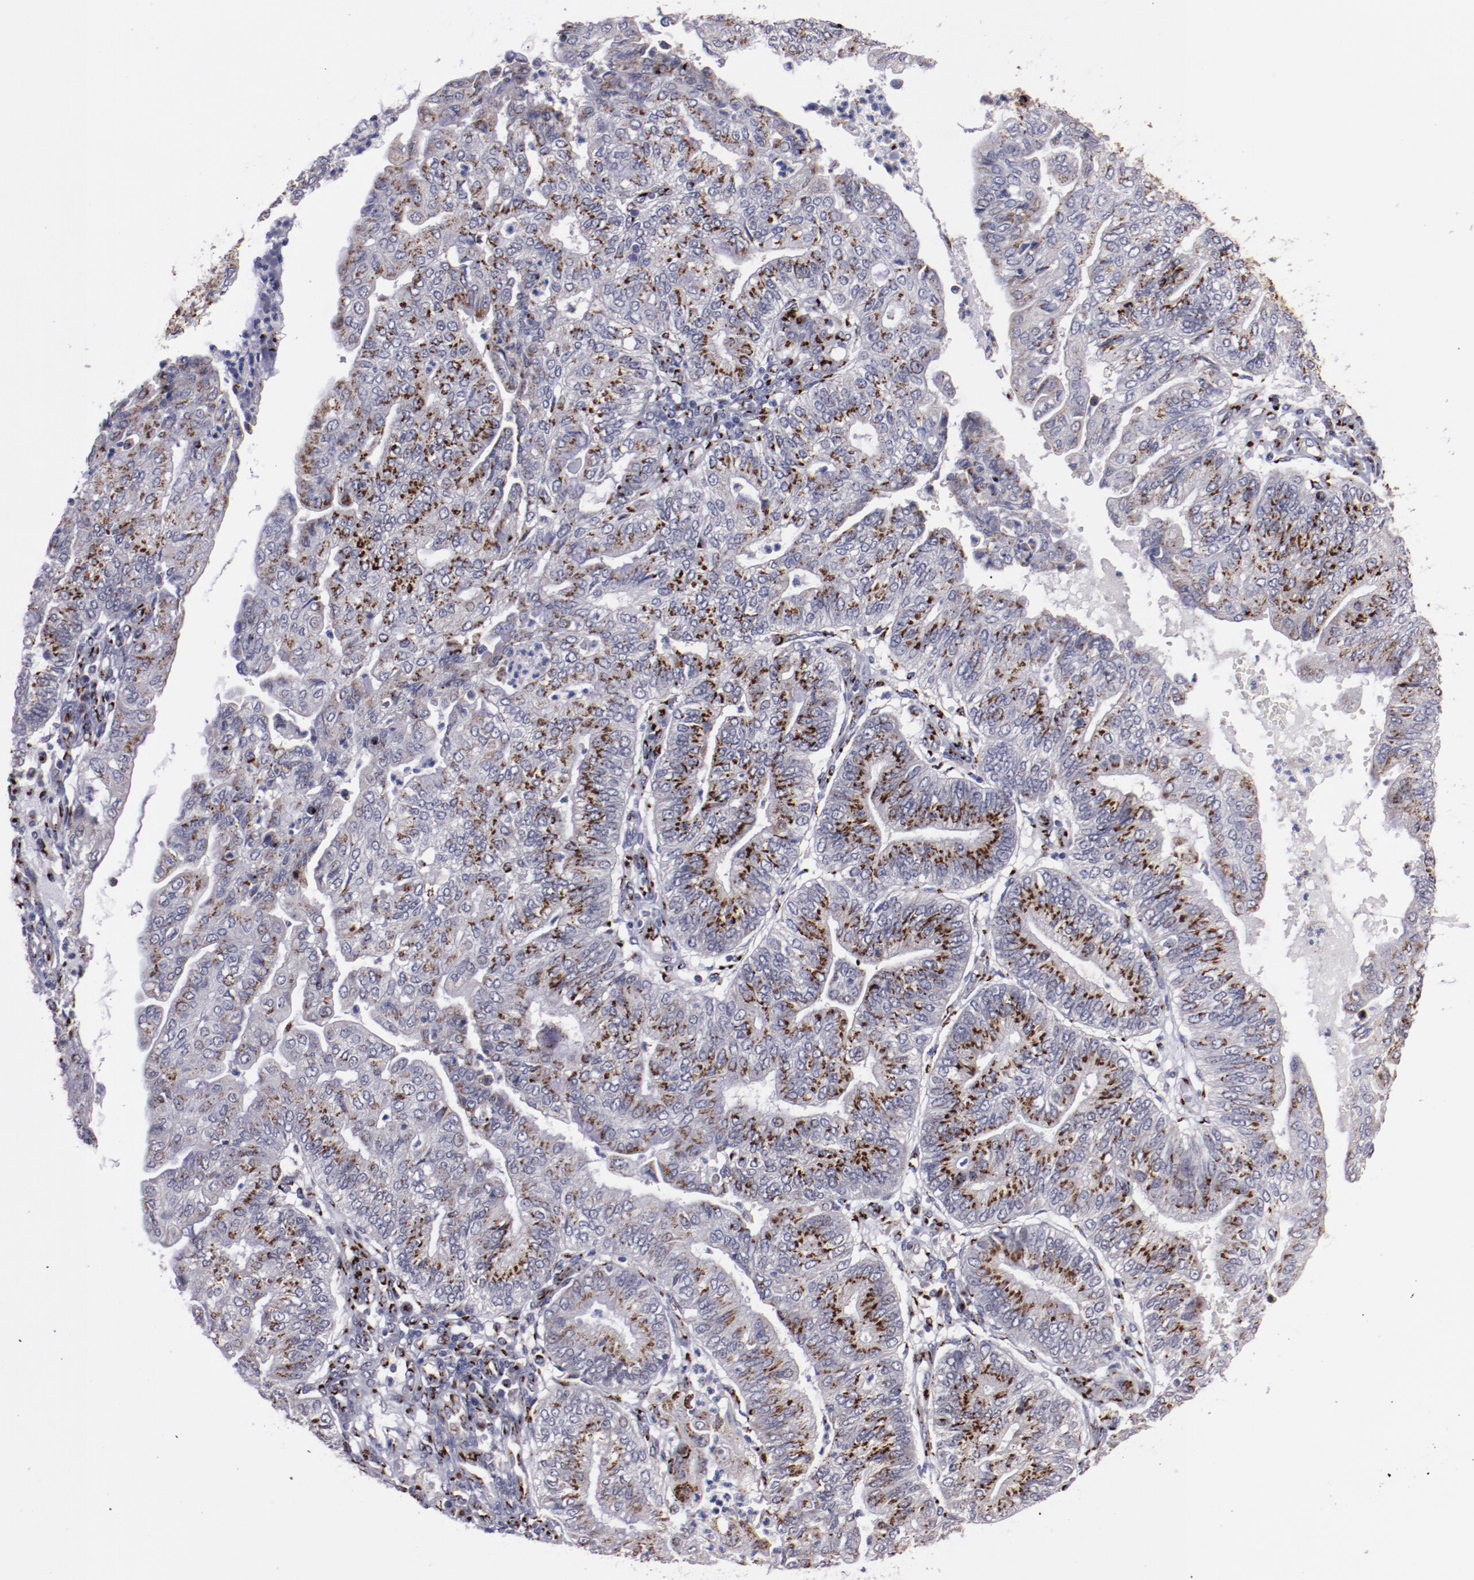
{"staining": {"intensity": "strong", "quantity": ">75%", "location": "nuclear"}, "tissue": "endometrial cancer", "cell_type": "Tumor cells", "image_type": "cancer", "snomed": [{"axis": "morphology", "description": "Adenocarcinoma, NOS"}, {"axis": "topography", "description": "Endometrium"}], "caption": "The photomicrograph exhibits staining of endometrial cancer, revealing strong nuclear protein positivity (brown color) within tumor cells.", "gene": "GOLIM4", "patient": {"sex": "female", "age": 59}}